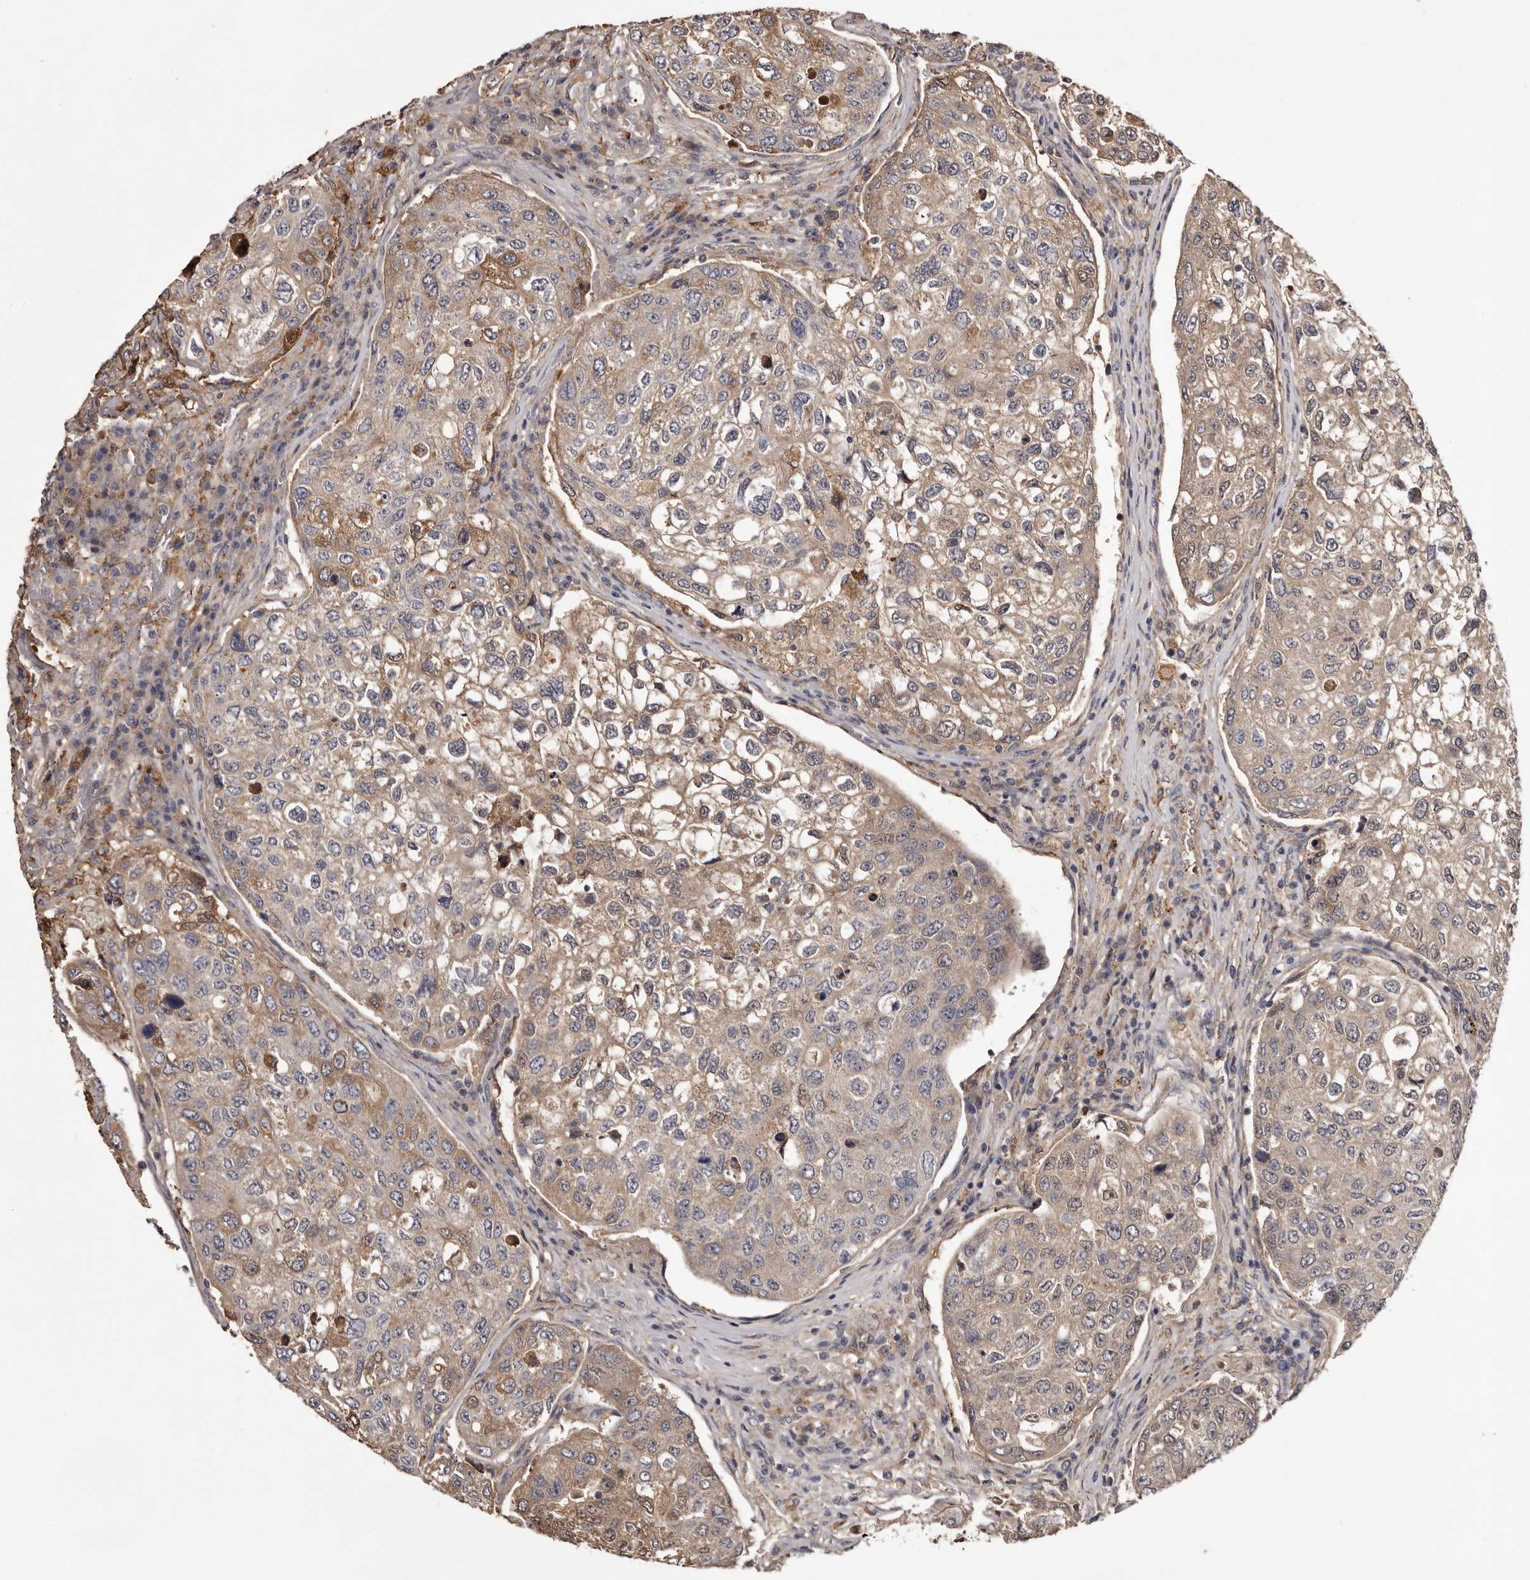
{"staining": {"intensity": "weak", "quantity": ">75%", "location": "cytoplasmic/membranous"}, "tissue": "urothelial cancer", "cell_type": "Tumor cells", "image_type": "cancer", "snomed": [{"axis": "morphology", "description": "Urothelial carcinoma, High grade"}, {"axis": "topography", "description": "Lymph node"}, {"axis": "topography", "description": "Urinary bladder"}], "caption": "A histopathology image of urothelial carcinoma (high-grade) stained for a protein reveals weak cytoplasmic/membranous brown staining in tumor cells.", "gene": "CYP1B1", "patient": {"sex": "male", "age": 51}}